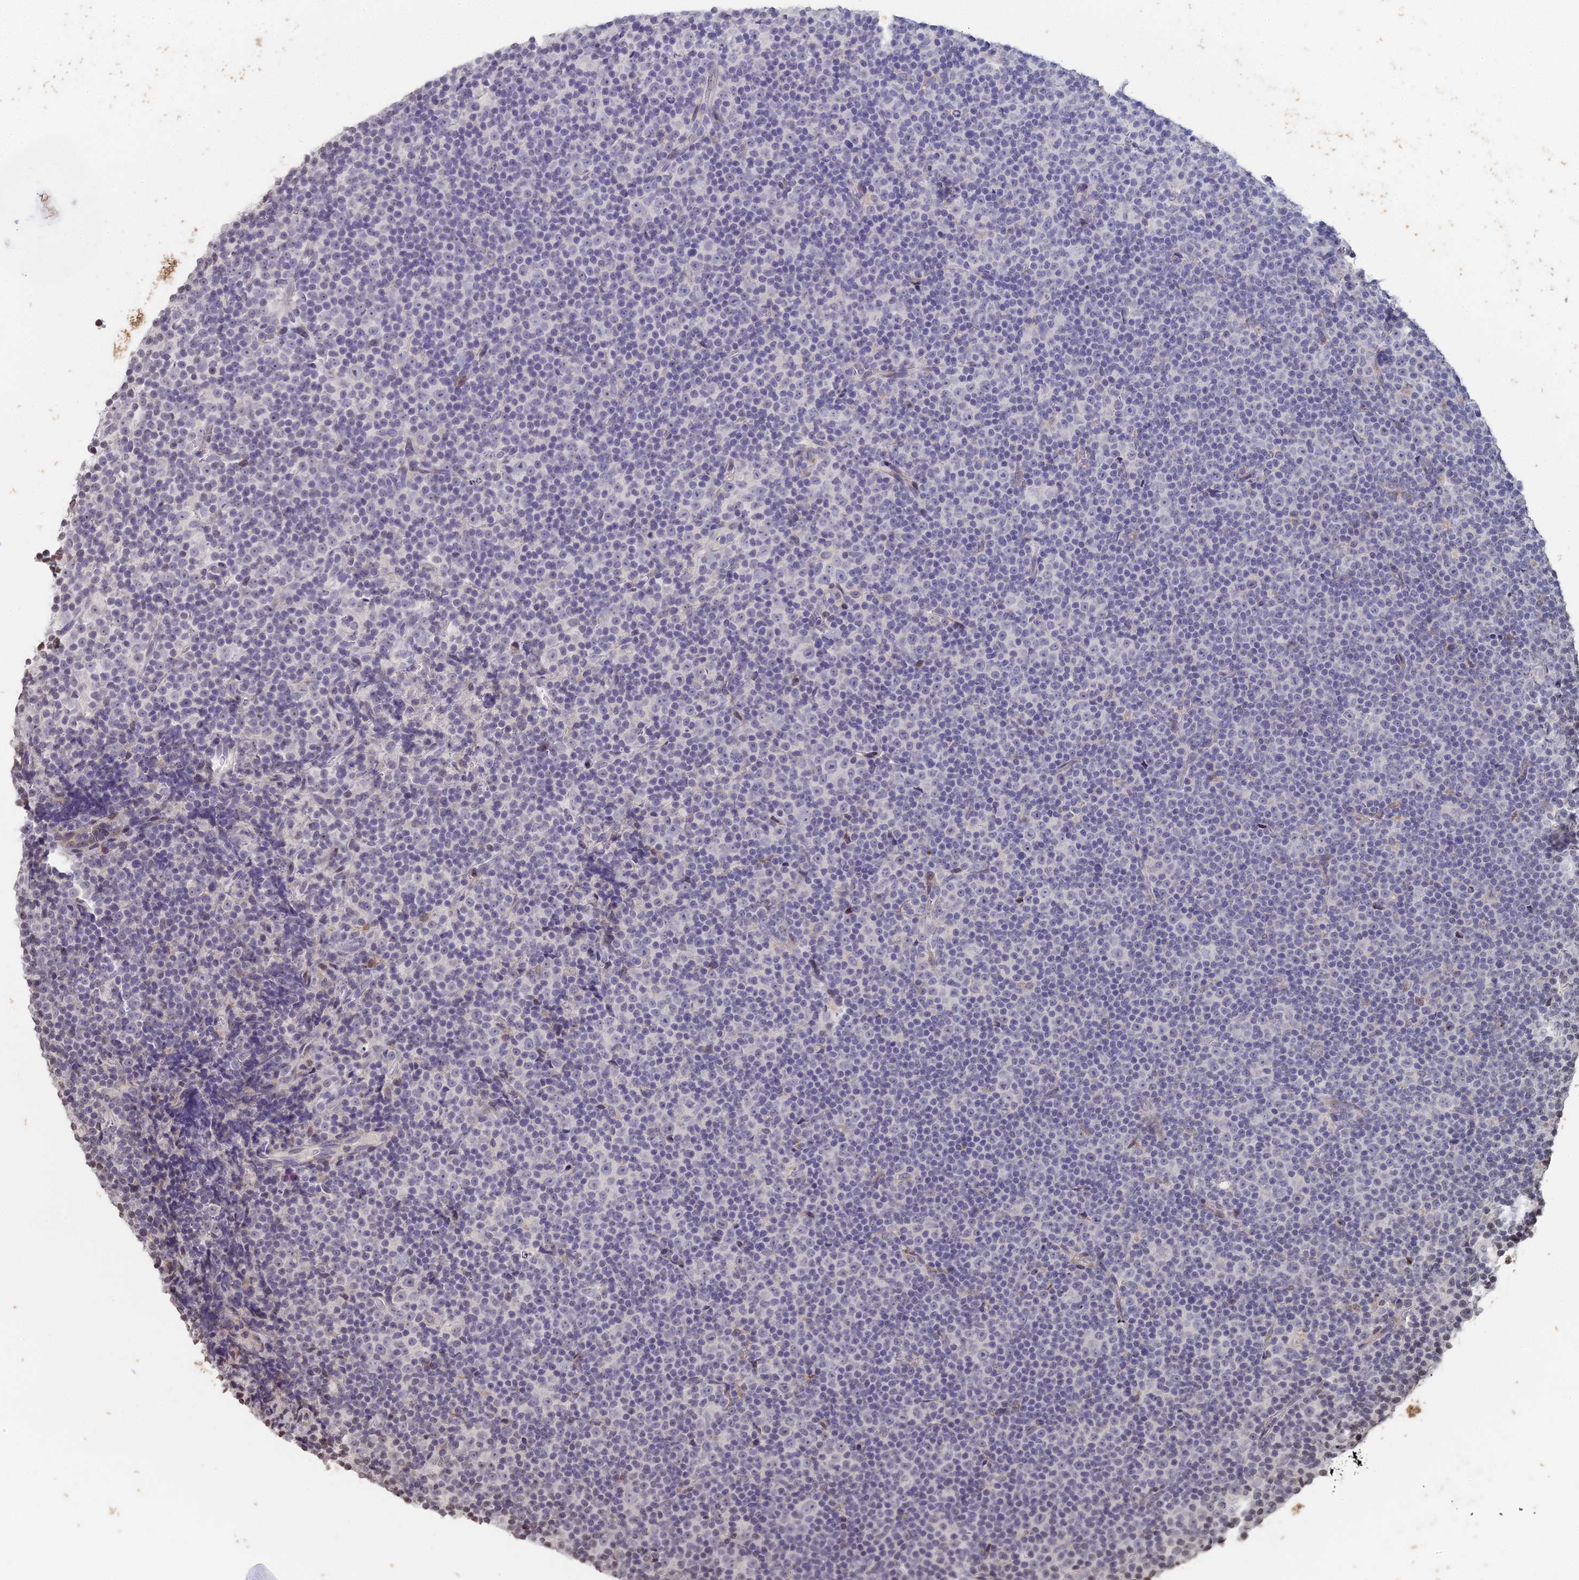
{"staining": {"intensity": "negative", "quantity": "none", "location": "none"}, "tissue": "lymphoma", "cell_type": "Tumor cells", "image_type": "cancer", "snomed": [{"axis": "morphology", "description": "Malignant lymphoma, non-Hodgkin's type, Low grade"}, {"axis": "topography", "description": "Lymph node"}], "caption": "This image is of lymphoma stained with IHC to label a protein in brown with the nuclei are counter-stained blue. There is no expression in tumor cells.", "gene": "PRR22", "patient": {"sex": "female", "age": 67}}